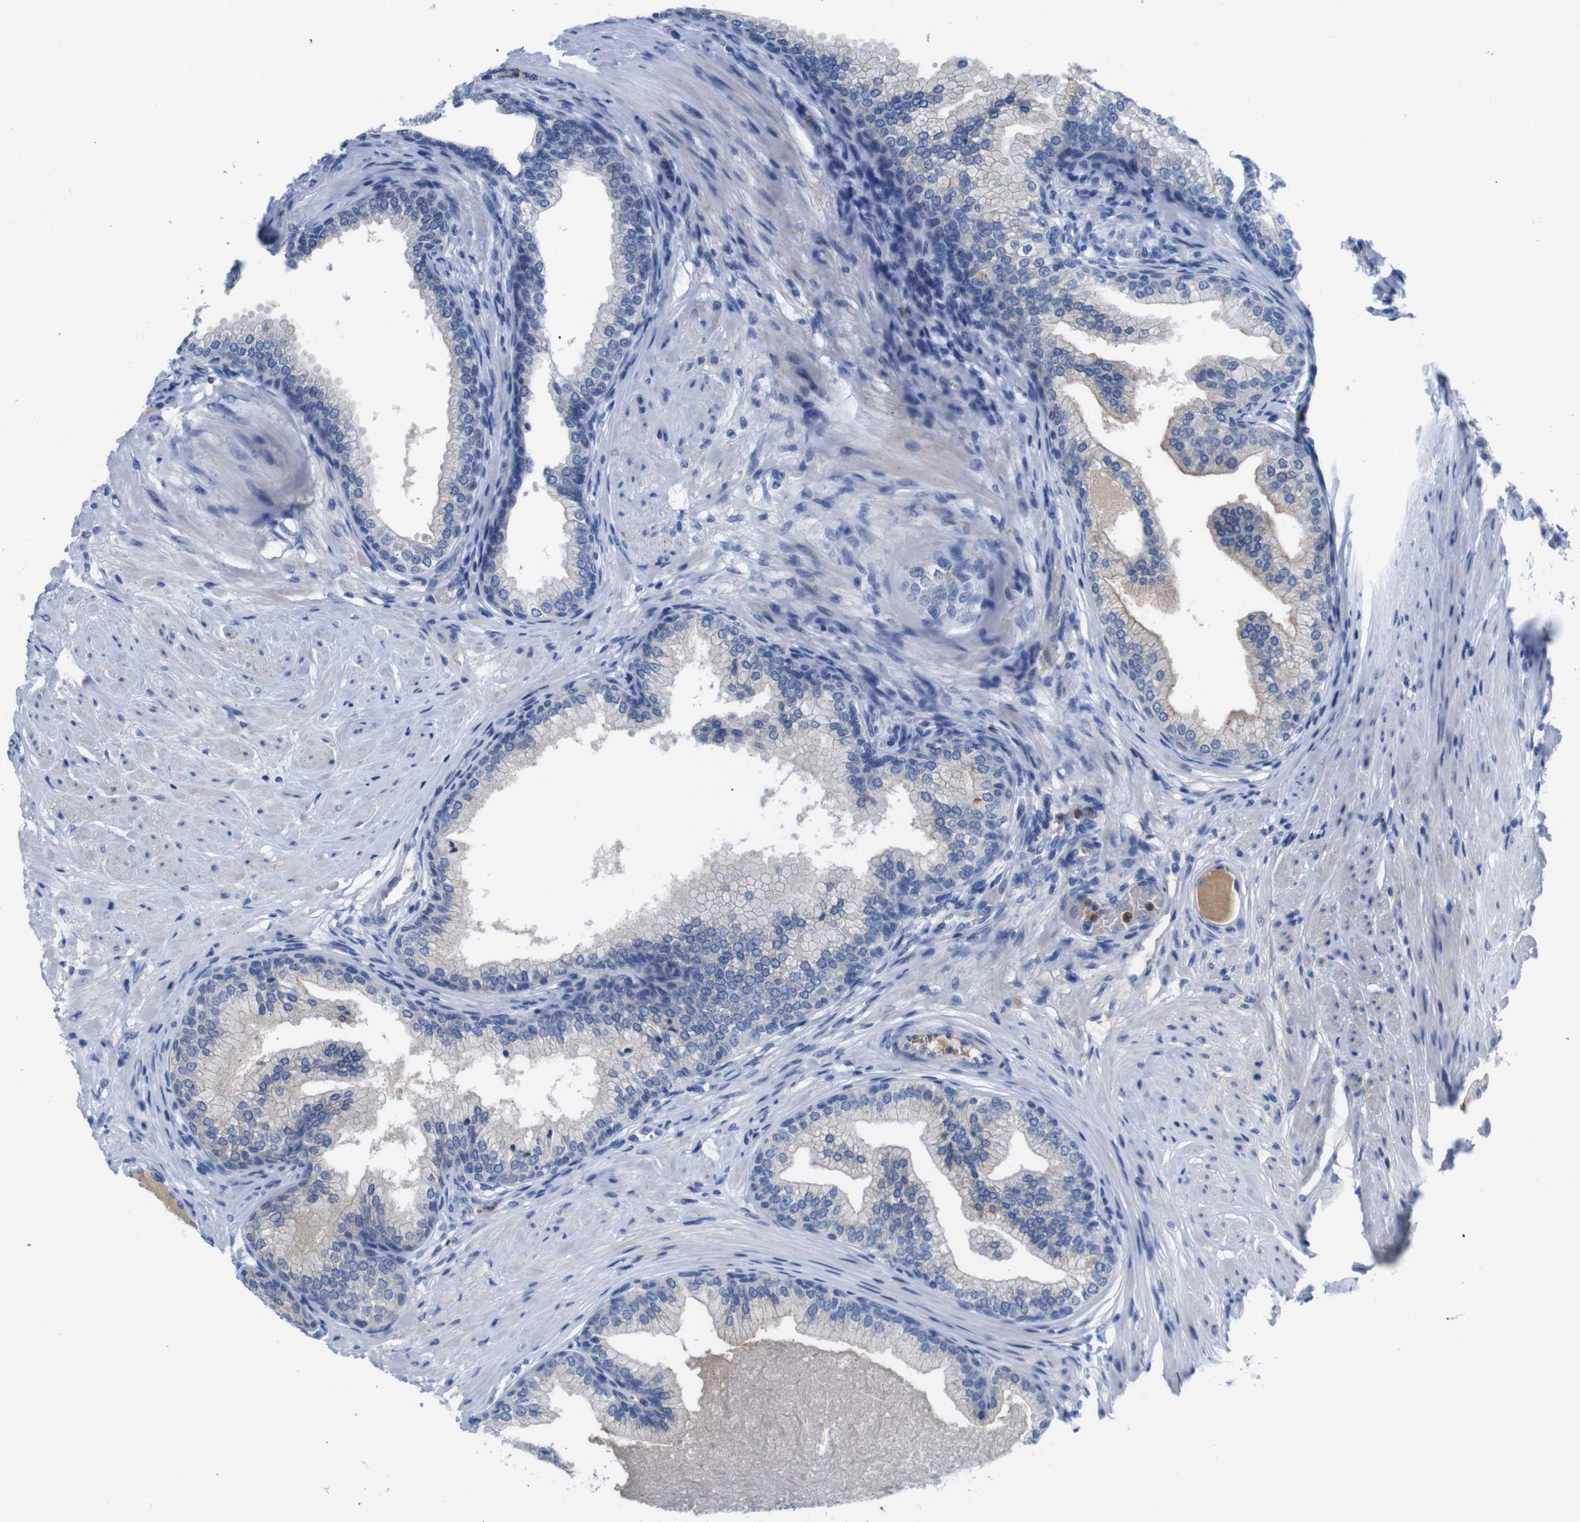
{"staining": {"intensity": "negative", "quantity": "none", "location": "none"}, "tissue": "prostate", "cell_type": "Glandular cells", "image_type": "normal", "snomed": [{"axis": "morphology", "description": "Normal tissue, NOS"}, {"axis": "morphology", "description": "Urothelial carcinoma, Low grade"}, {"axis": "topography", "description": "Urinary bladder"}, {"axis": "topography", "description": "Prostate"}], "caption": "A high-resolution photomicrograph shows immunohistochemistry (IHC) staining of benign prostate, which demonstrates no significant staining in glandular cells. (IHC, brightfield microscopy, high magnification).", "gene": "C1RL", "patient": {"sex": "male", "age": 60}}